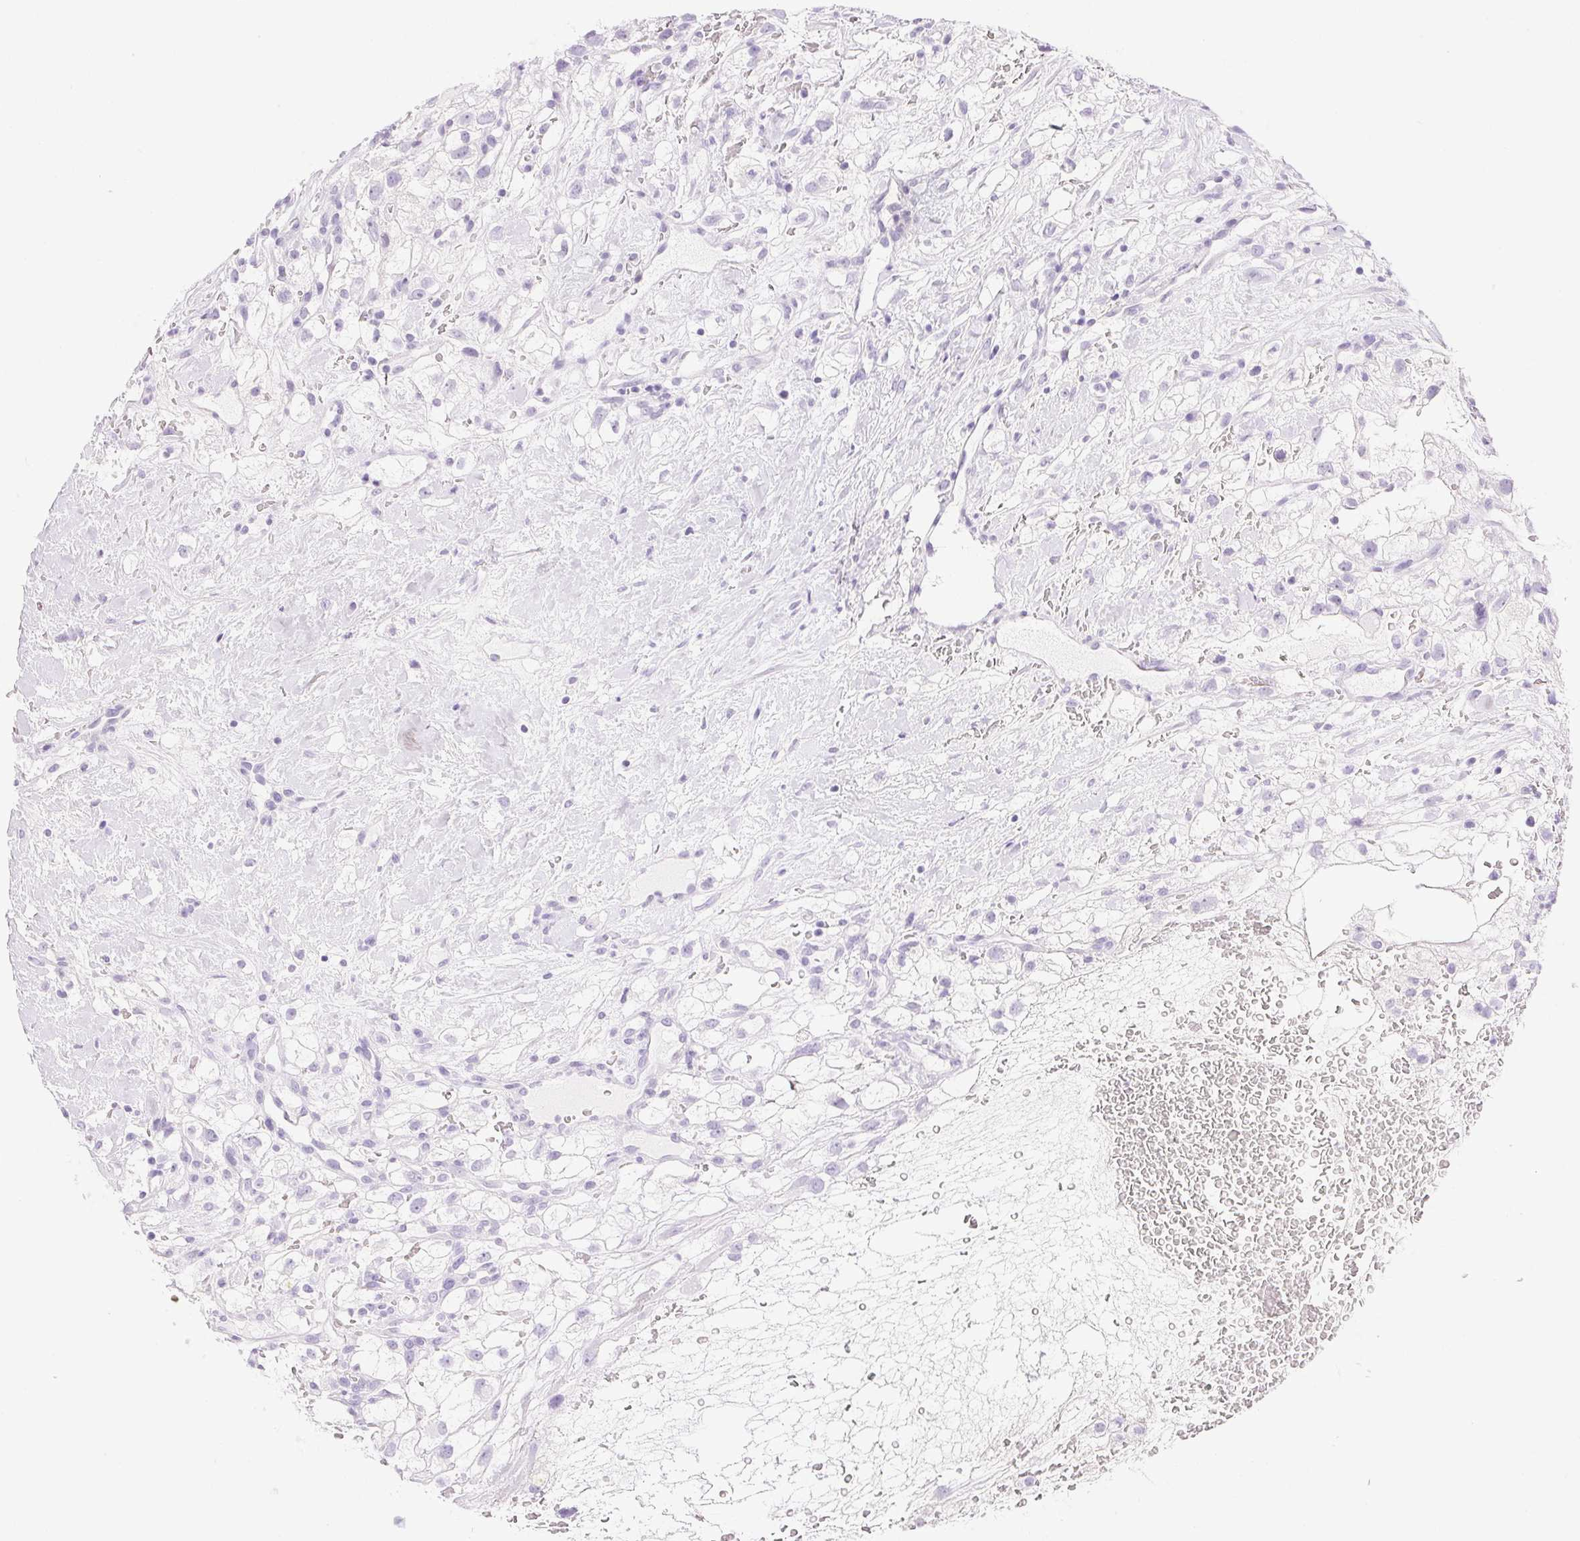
{"staining": {"intensity": "negative", "quantity": "none", "location": "none"}, "tissue": "renal cancer", "cell_type": "Tumor cells", "image_type": "cancer", "snomed": [{"axis": "morphology", "description": "Adenocarcinoma, NOS"}, {"axis": "topography", "description": "Kidney"}], "caption": "Immunohistochemical staining of renal adenocarcinoma reveals no significant expression in tumor cells.", "gene": "CPB1", "patient": {"sex": "male", "age": 59}}